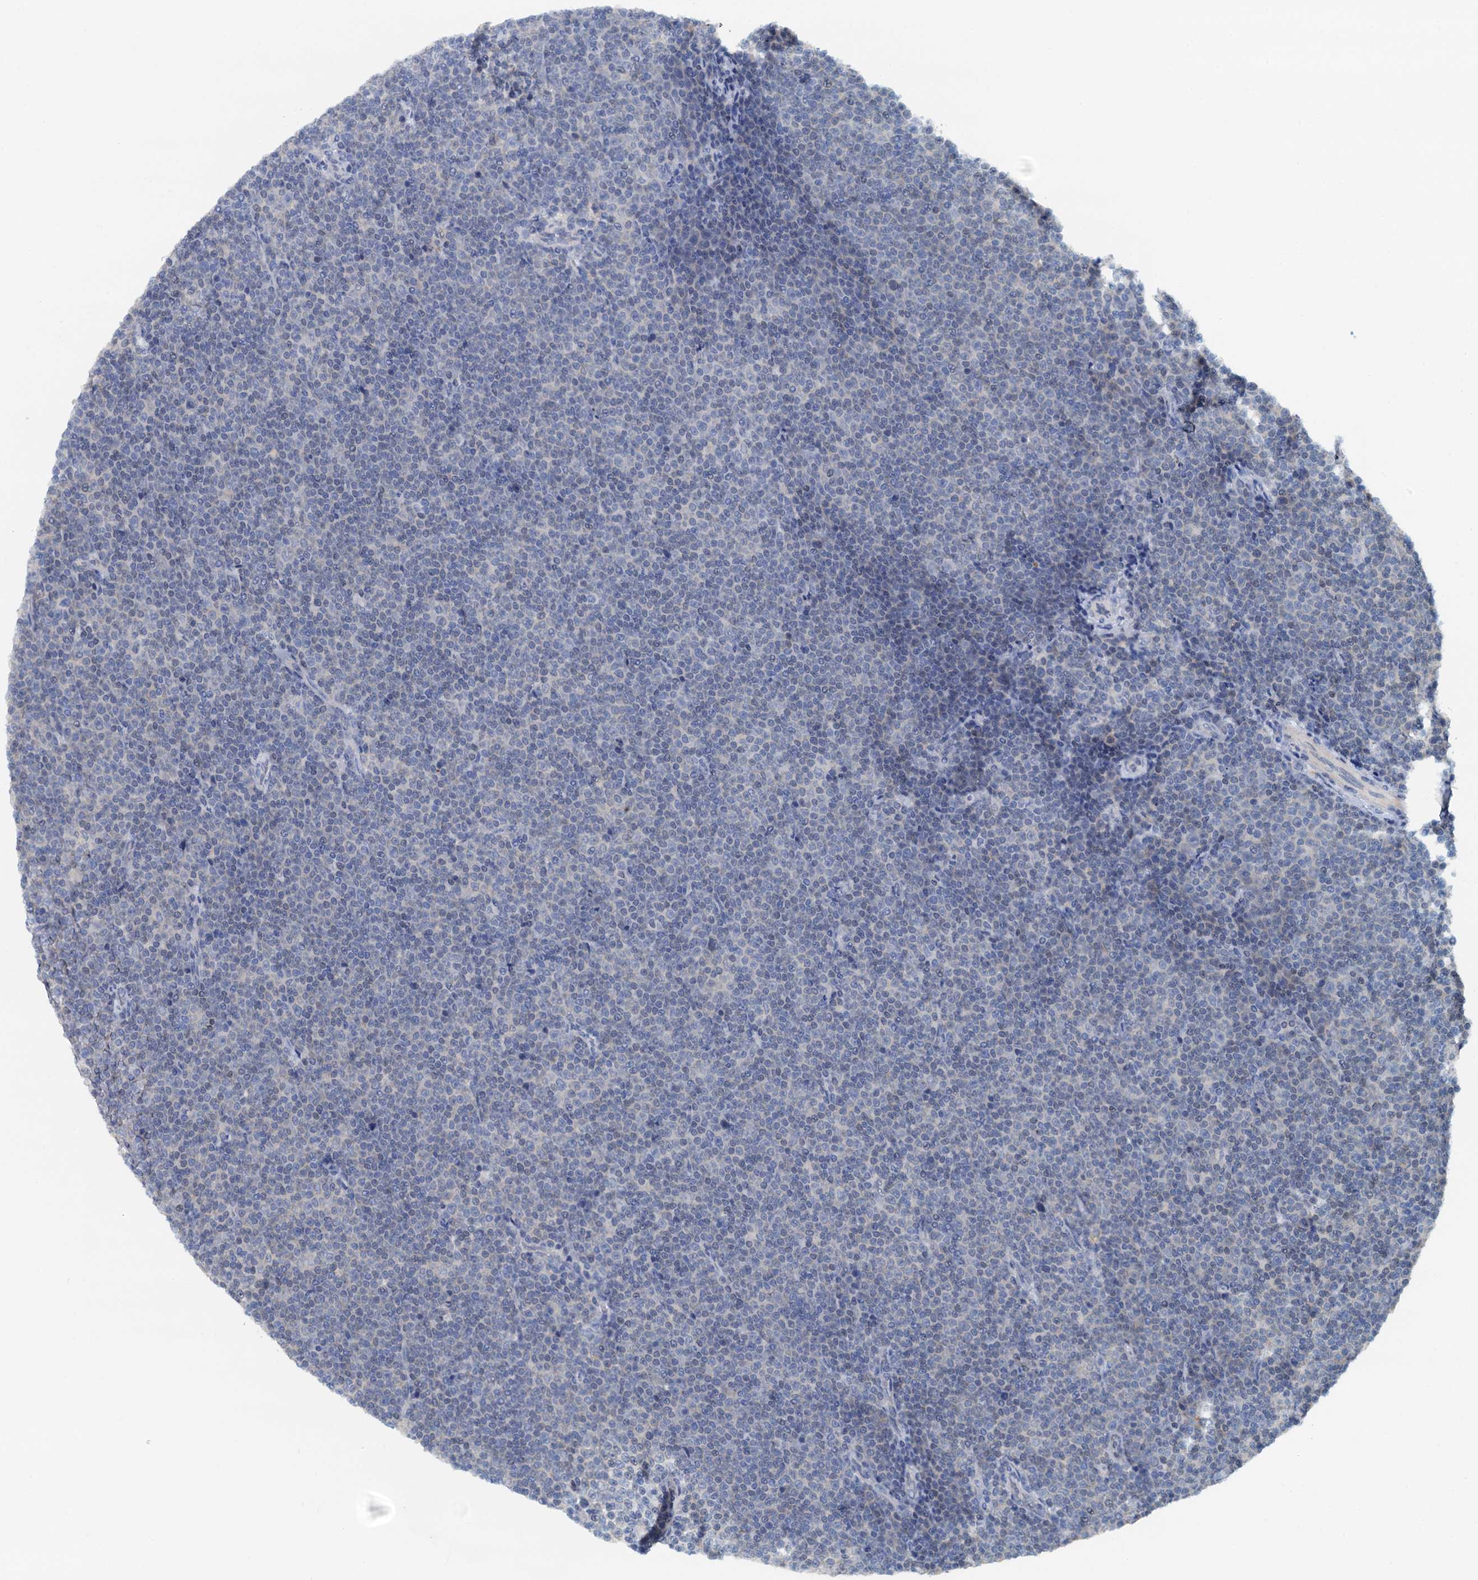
{"staining": {"intensity": "negative", "quantity": "none", "location": "none"}, "tissue": "lymphoma", "cell_type": "Tumor cells", "image_type": "cancer", "snomed": [{"axis": "morphology", "description": "Malignant lymphoma, non-Hodgkin's type, Low grade"}, {"axis": "topography", "description": "Lymph node"}], "caption": "Tumor cells are negative for brown protein staining in lymphoma.", "gene": "DTD1", "patient": {"sex": "female", "age": 67}}